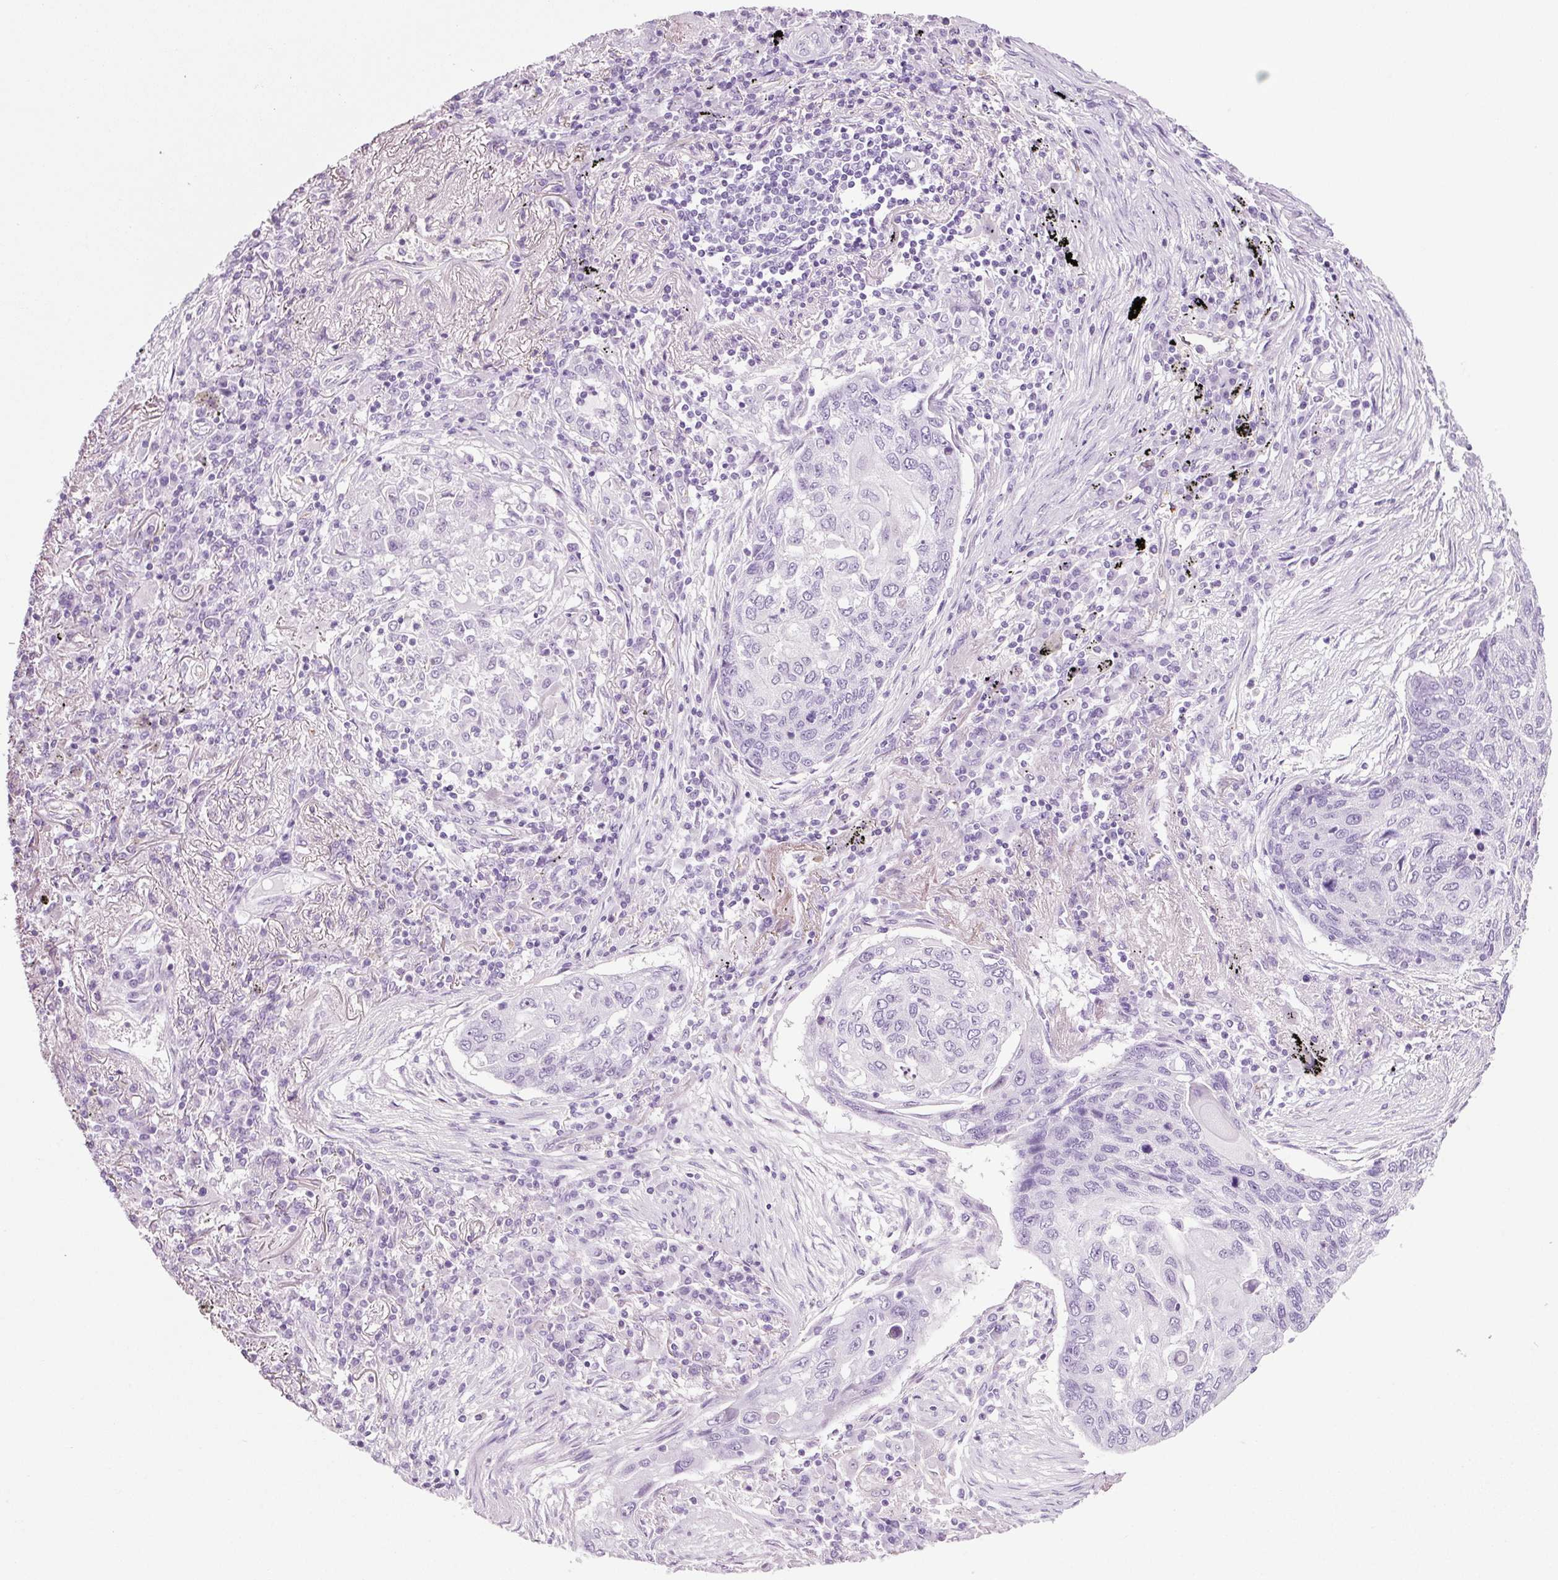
{"staining": {"intensity": "negative", "quantity": "none", "location": "none"}, "tissue": "lung cancer", "cell_type": "Tumor cells", "image_type": "cancer", "snomed": [{"axis": "morphology", "description": "Squamous cell carcinoma, NOS"}, {"axis": "topography", "description": "Lung"}], "caption": "Human lung squamous cell carcinoma stained for a protein using IHC shows no positivity in tumor cells.", "gene": "ADSS1", "patient": {"sex": "female", "age": 63}}